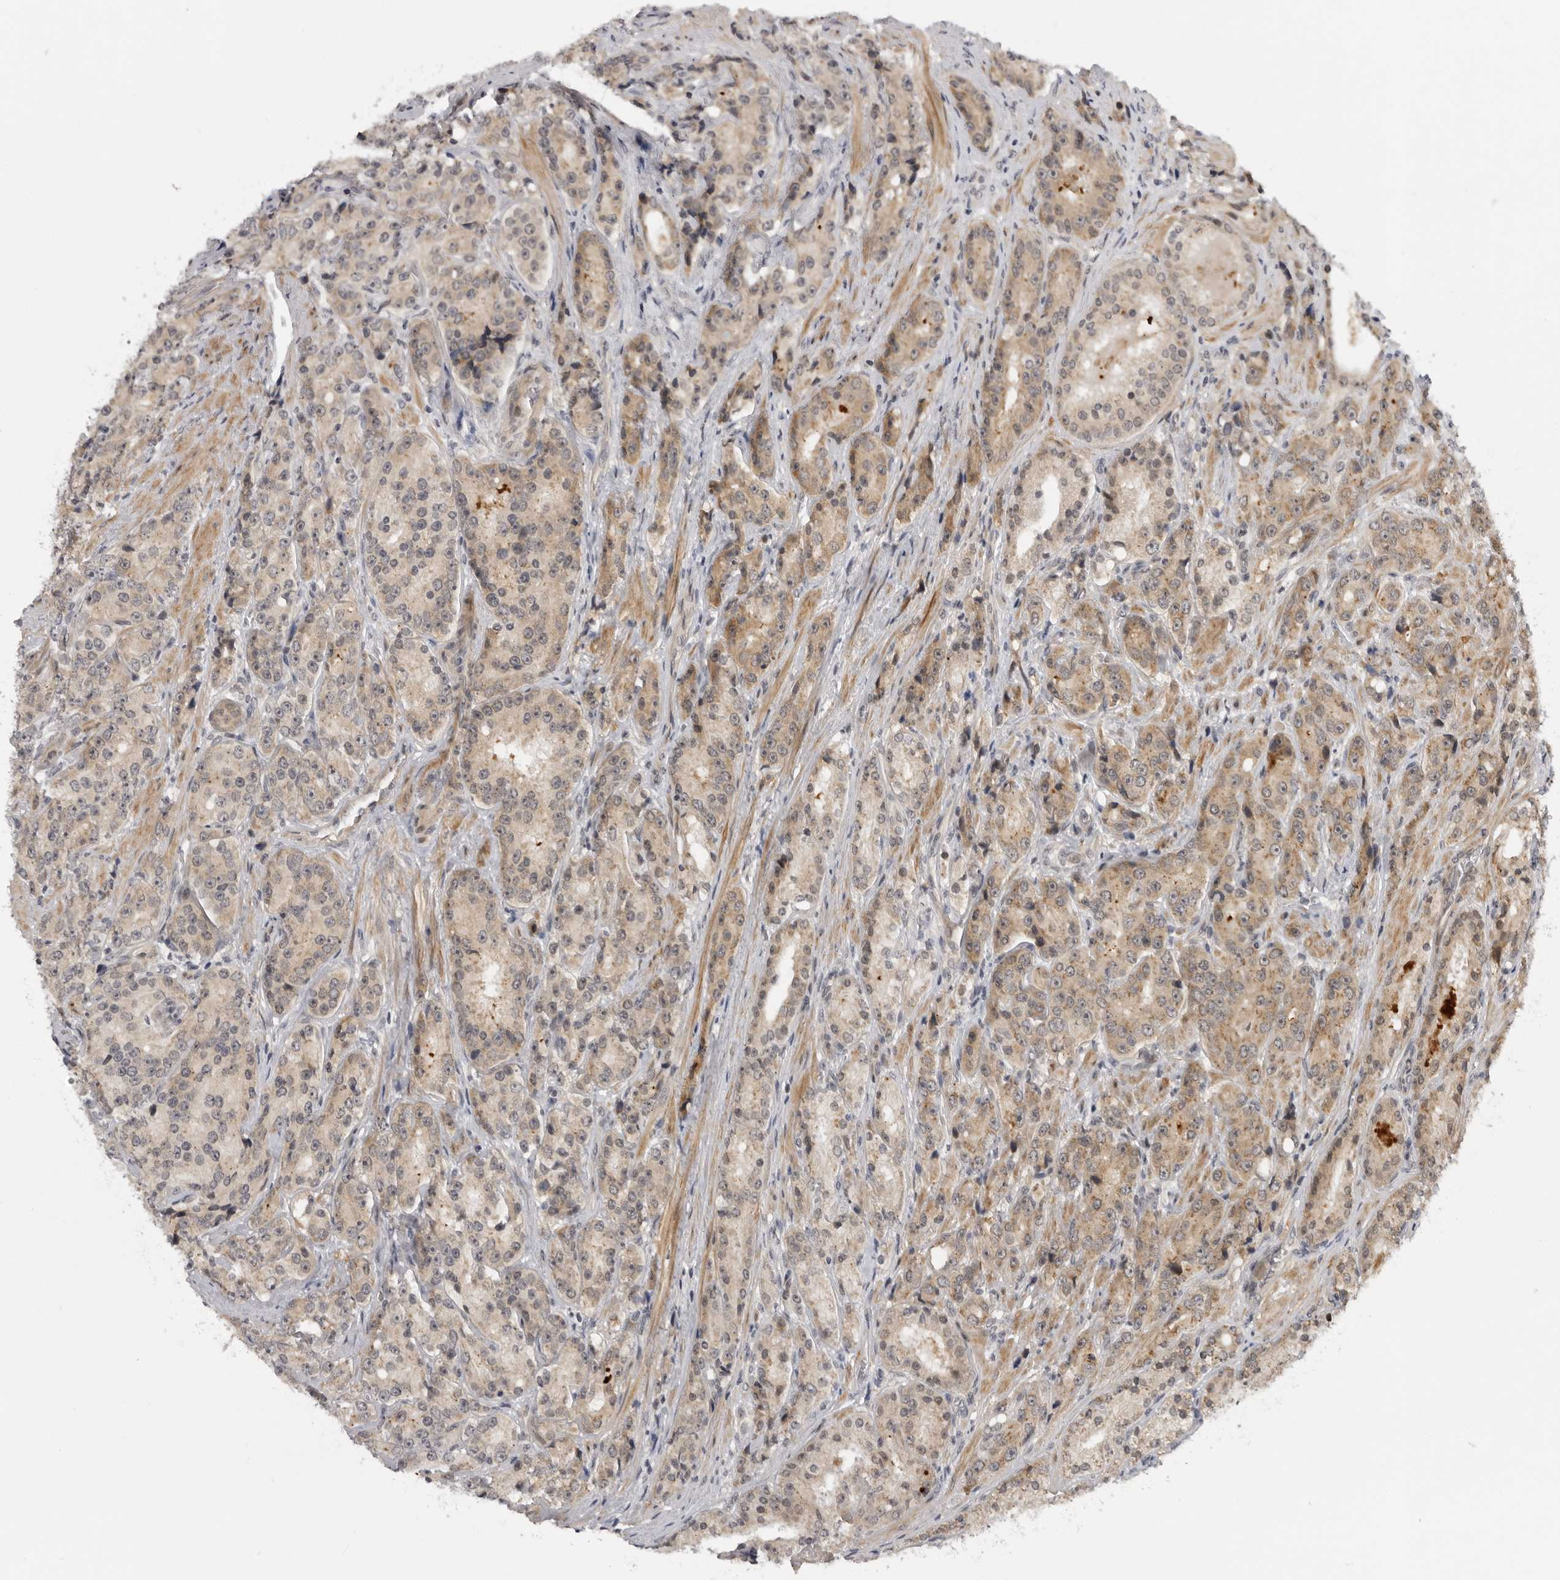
{"staining": {"intensity": "moderate", "quantity": ">75%", "location": "cytoplasmic/membranous,nuclear"}, "tissue": "prostate cancer", "cell_type": "Tumor cells", "image_type": "cancer", "snomed": [{"axis": "morphology", "description": "Adenocarcinoma, High grade"}, {"axis": "topography", "description": "Prostate"}], "caption": "This is an image of IHC staining of high-grade adenocarcinoma (prostate), which shows moderate positivity in the cytoplasmic/membranous and nuclear of tumor cells.", "gene": "ALPK2", "patient": {"sex": "male", "age": 60}}